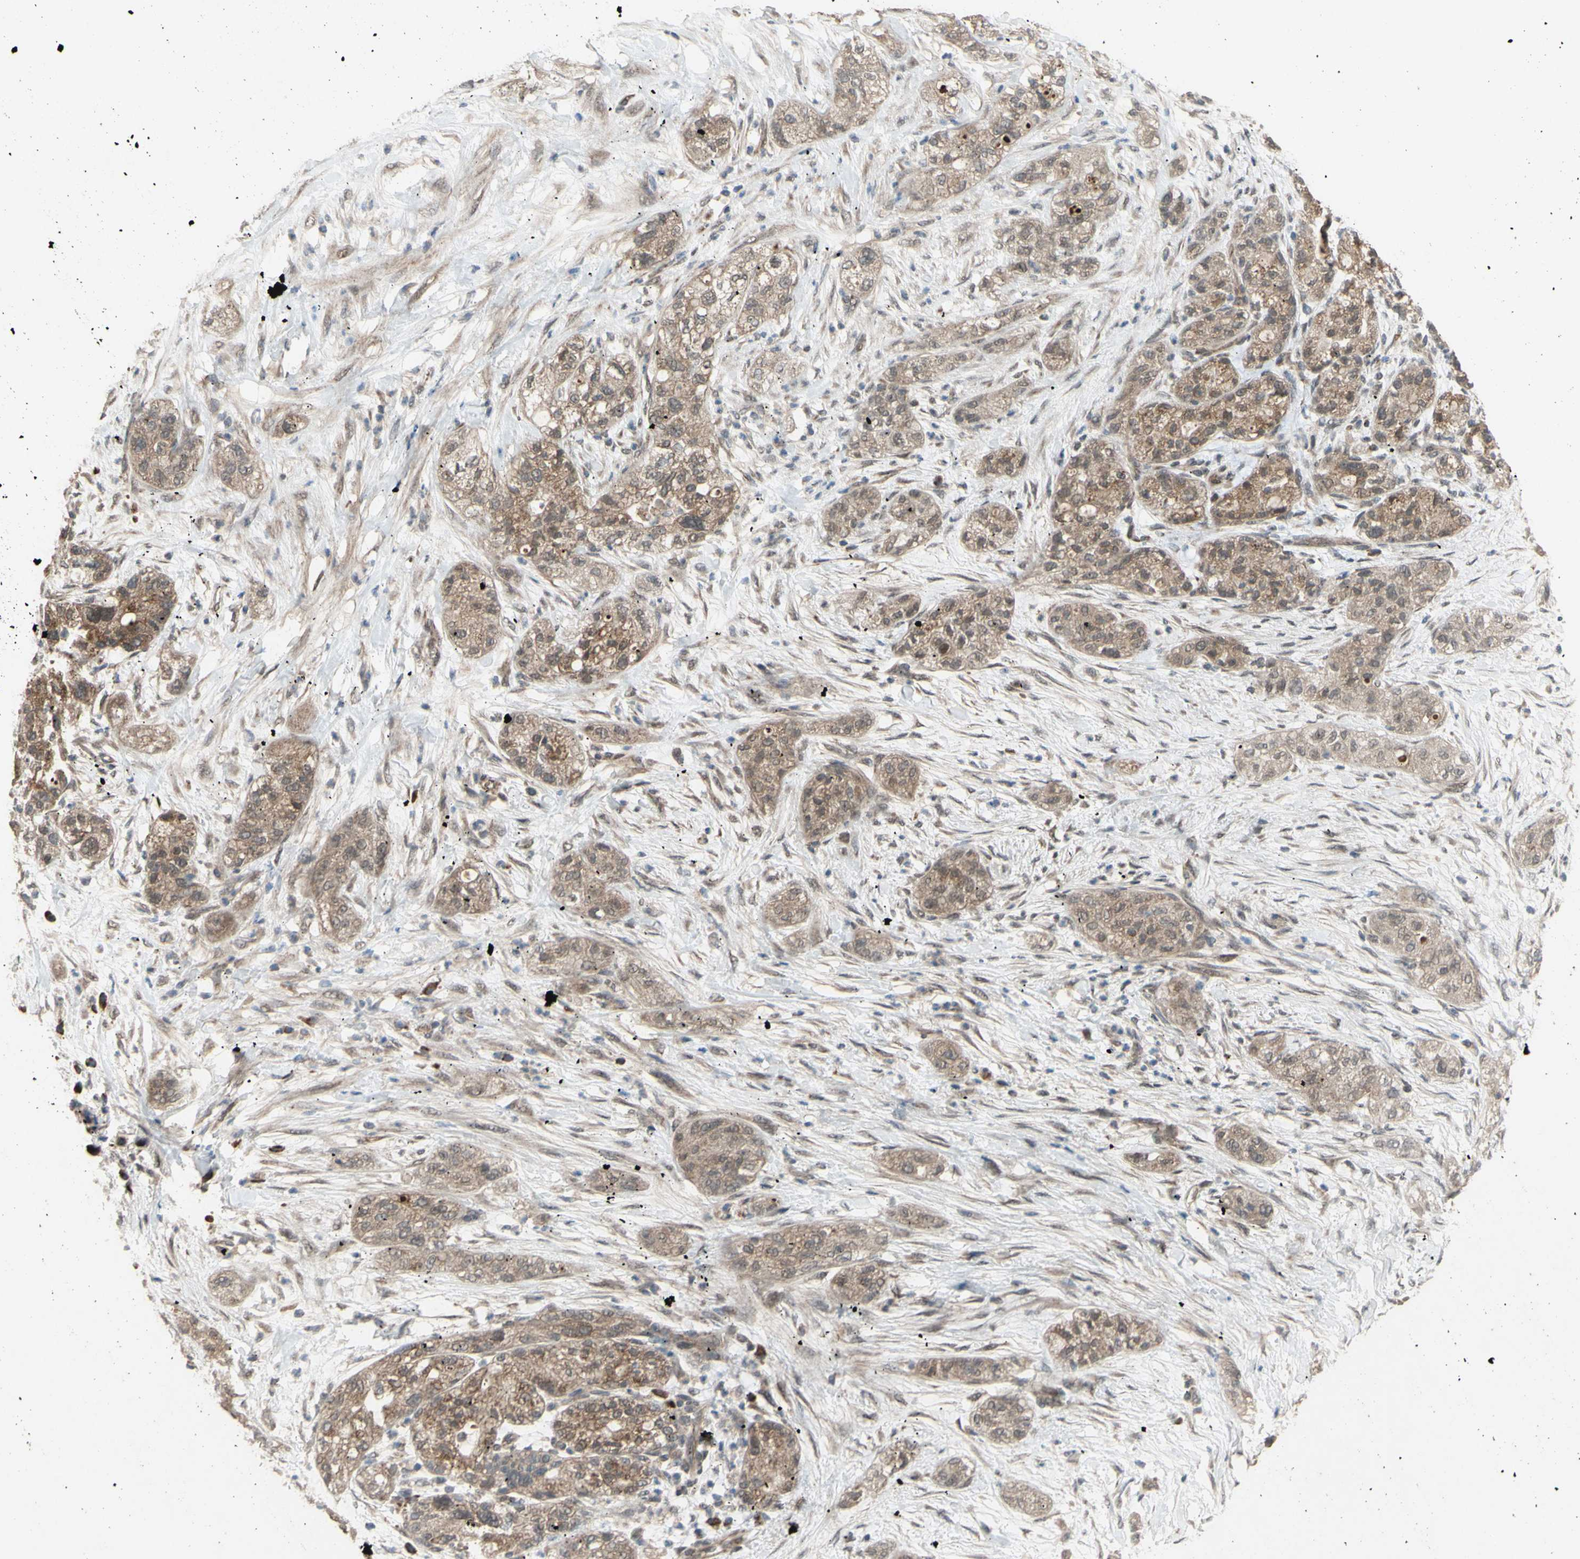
{"staining": {"intensity": "moderate", "quantity": ">75%", "location": "cytoplasmic/membranous"}, "tissue": "pancreatic cancer", "cell_type": "Tumor cells", "image_type": "cancer", "snomed": [{"axis": "morphology", "description": "Adenocarcinoma, NOS"}, {"axis": "topography", "description": "Pancreas"}], "caption": "Pancreatic adenocarcinoma tissue exhibits moderate cytoplasmic/membranous staining in approximately >75% of tumor cells, visualized by immunohistochemistry. (IHC, brightfield microscopy, high magnification).", "gene": "CD164", "patient": {"sex": "female", "age": 78}}